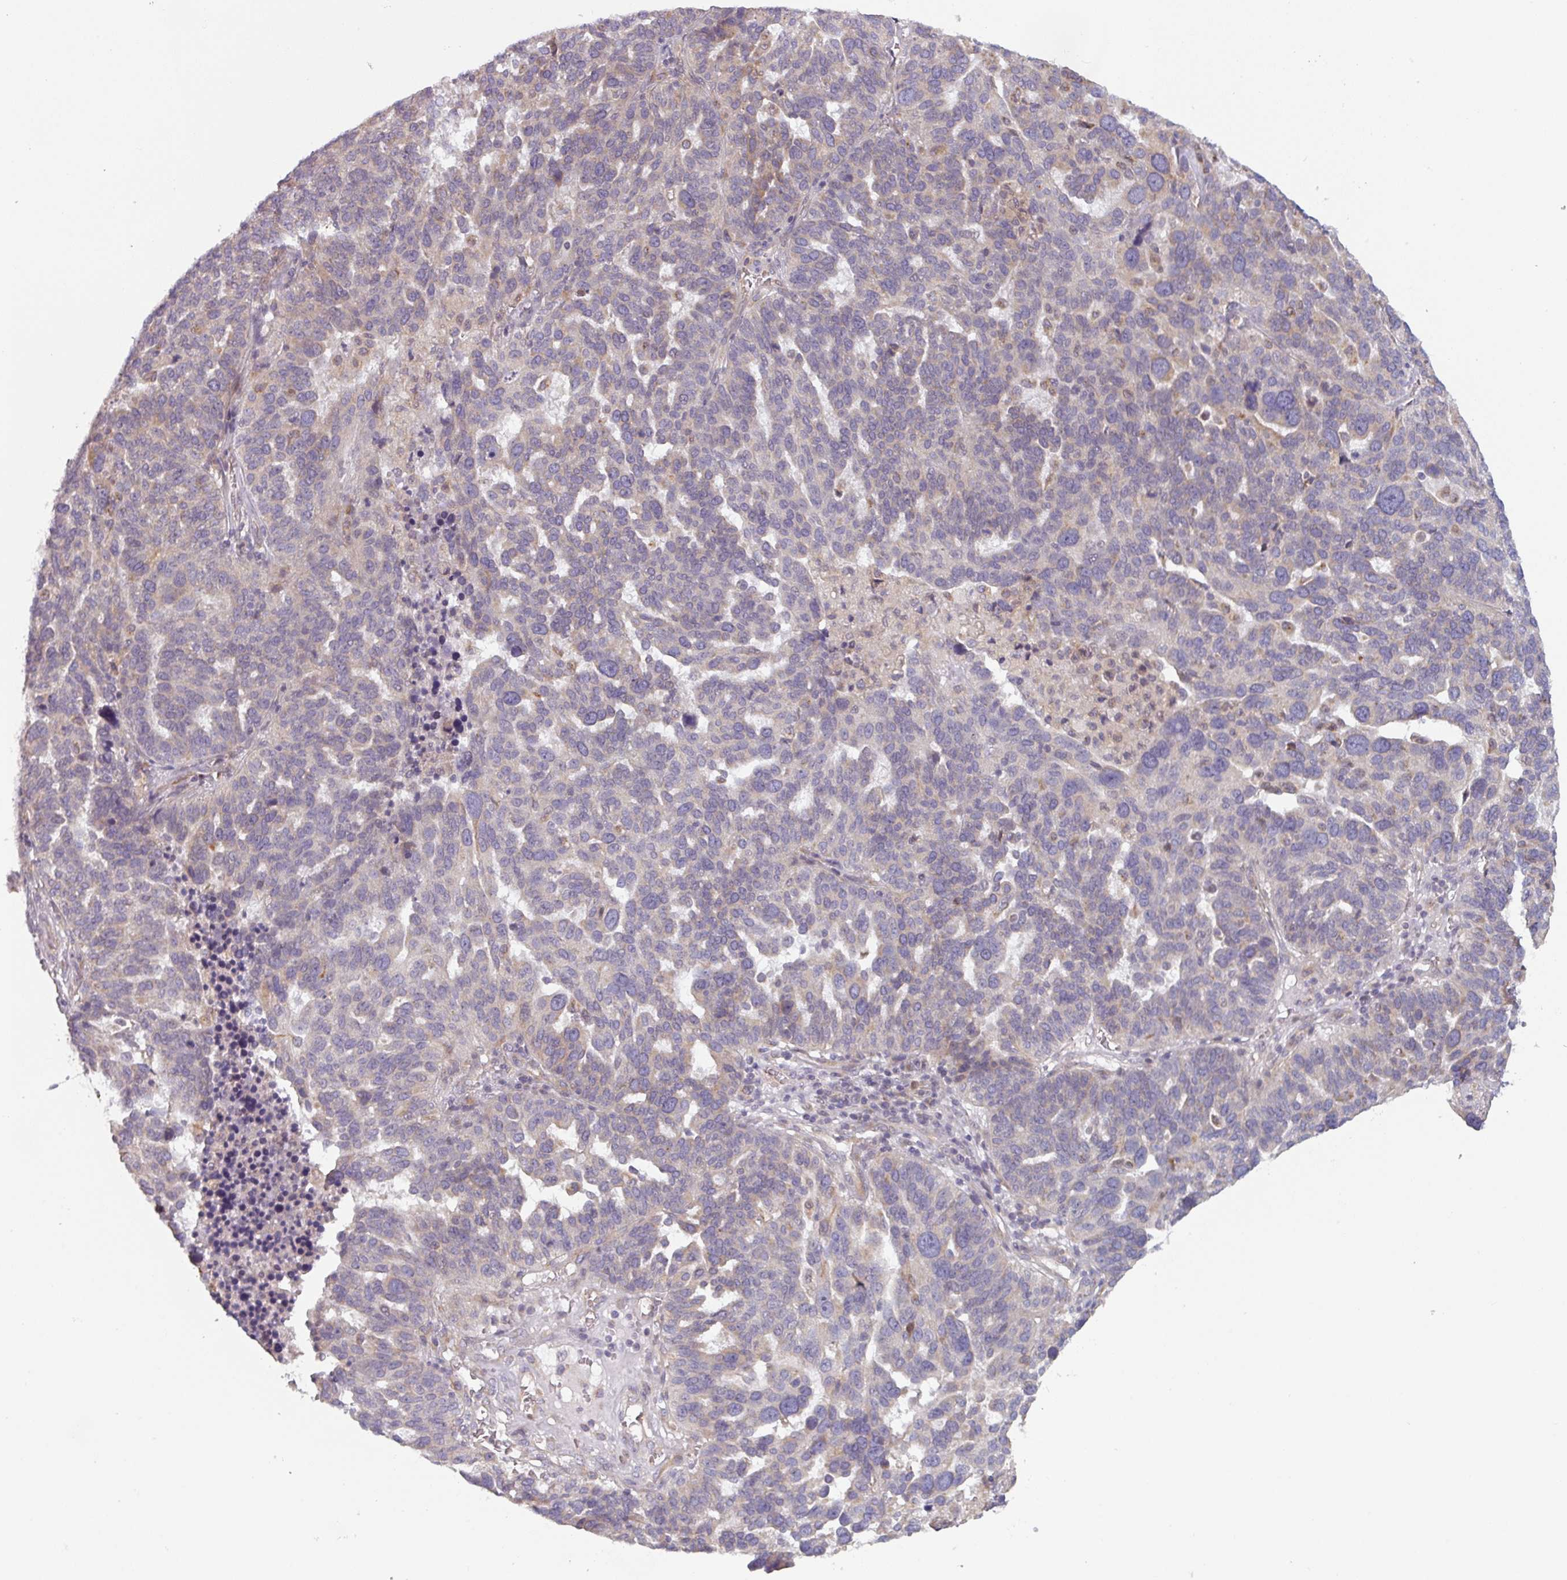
{"staining": {"intensity": "weak", "quantity": "25%-75%", "location": "cytoplasmic/membranous"}, "tissue": "ovarian cancer", "cell_type": "Tumor cells", "image_type": "cancer", "snomed": [{"axis": "morphology", "description": "Cystadenocarcinoma, serous, NOS"}, {"axis": "topography", "description": "Ovary"}], "caption": "This micrograph exhibits IHC staining of human ovarian cancer, with low weak cytoplasmic/membranous expression in approximately 25%-75% of tumor cells.", "gene": "TAPT1", "patient": {"sex": "female", "age": 59}}